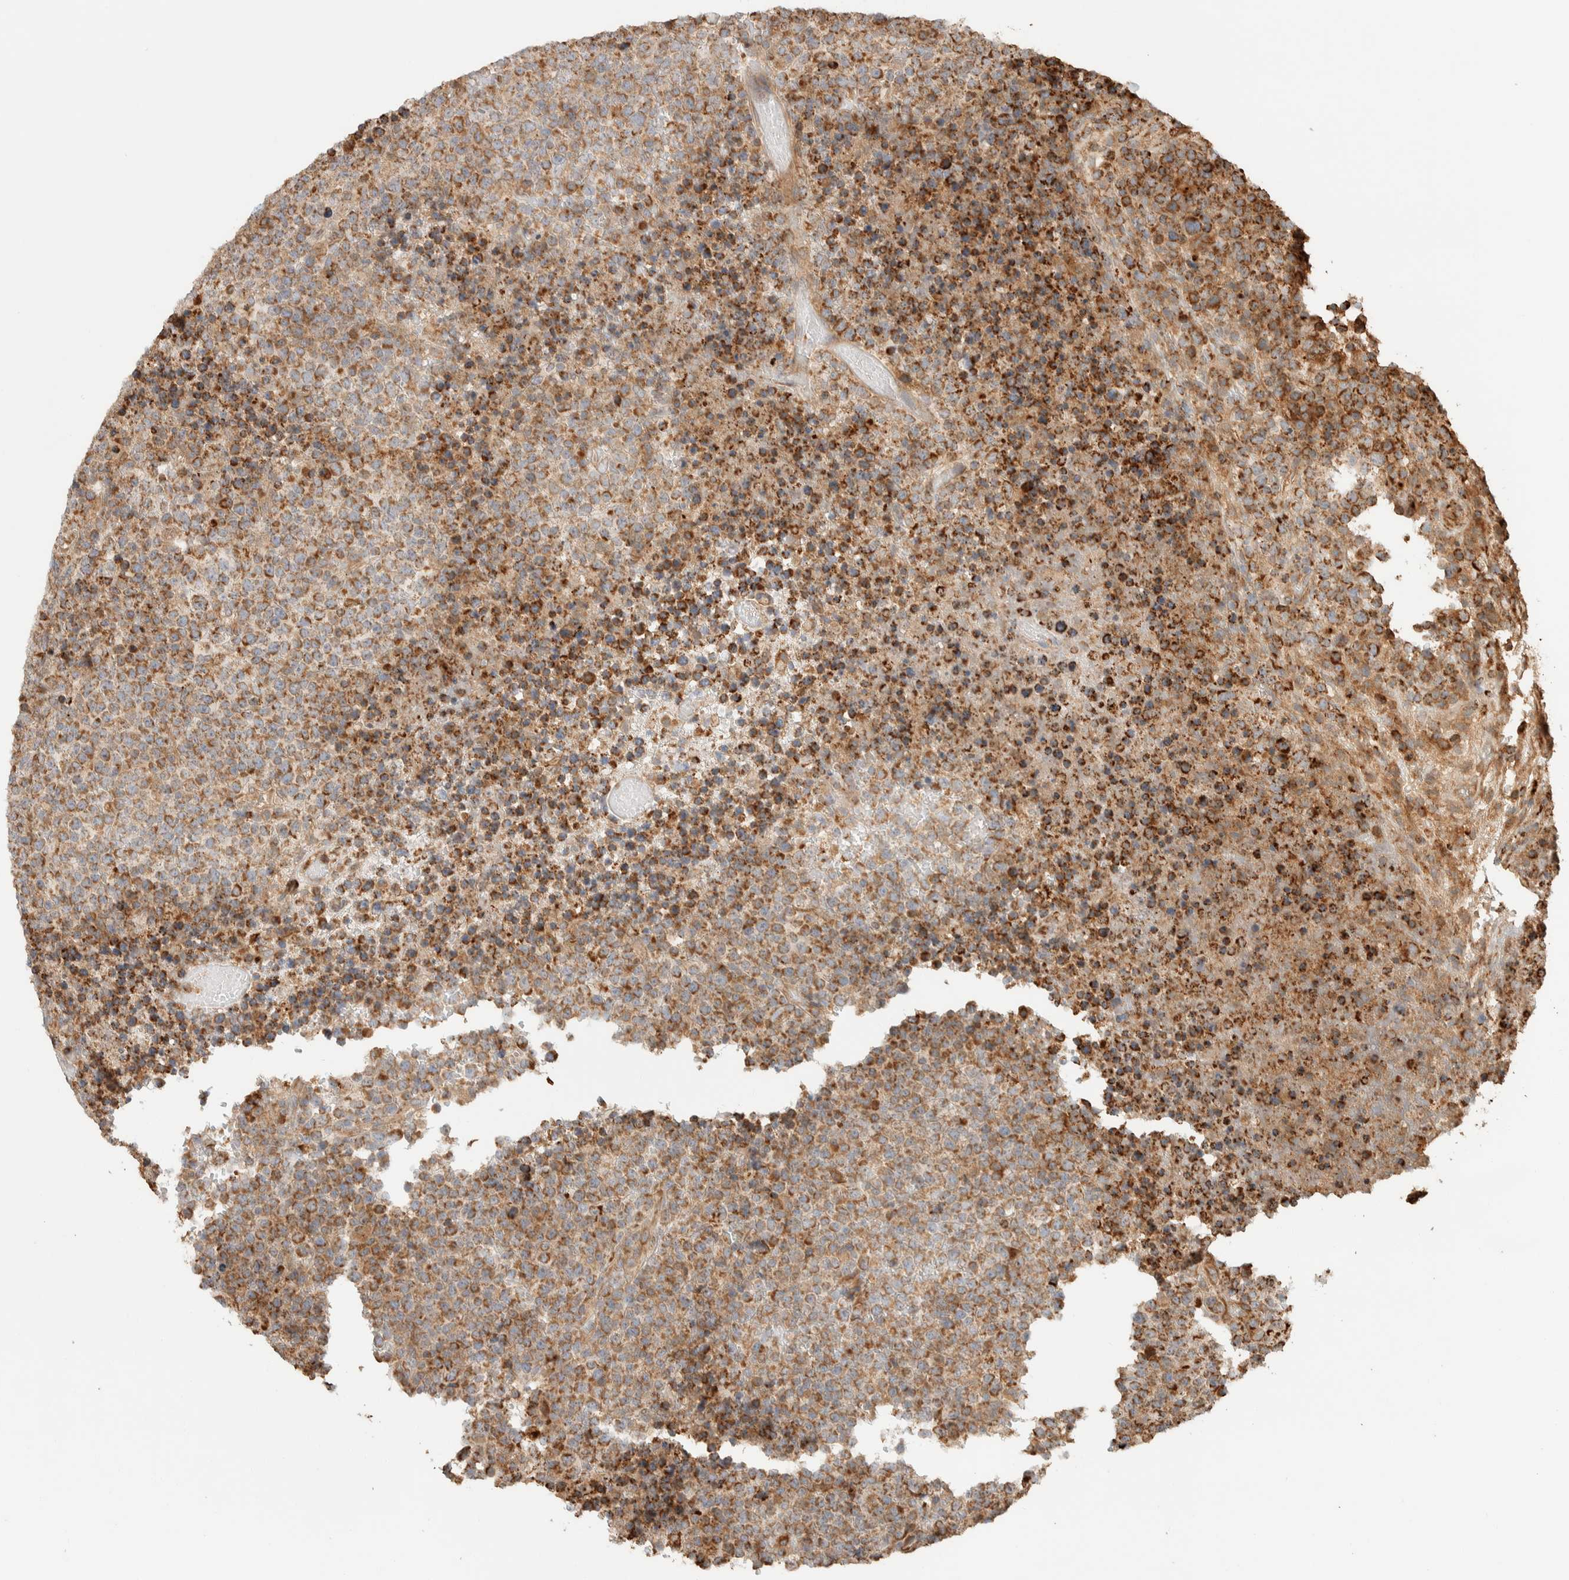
{"staining": {"intensity": "moderate", "quantity": ">75%", "location": "cytoplasmic/membranous"}, "tissue": "lymphoma", "cell_type": "Tumor cells", "image_type": "cancer", "snomed": [{"axis": "morphology", "description": "Malignant lymphoma, non-Hodgkin's type, High grade"}, {"axis": "topography", "description": "Lymph node"}], "caption": "IHC micrograph of lymphoma stained for a protein (brown), which demonstrates medium levels of moderate cytoplasmic/membranous expression in about >75% of tumor cells.", "gene": "KIF9", "patient": {"sex": "male", "age": 13}}